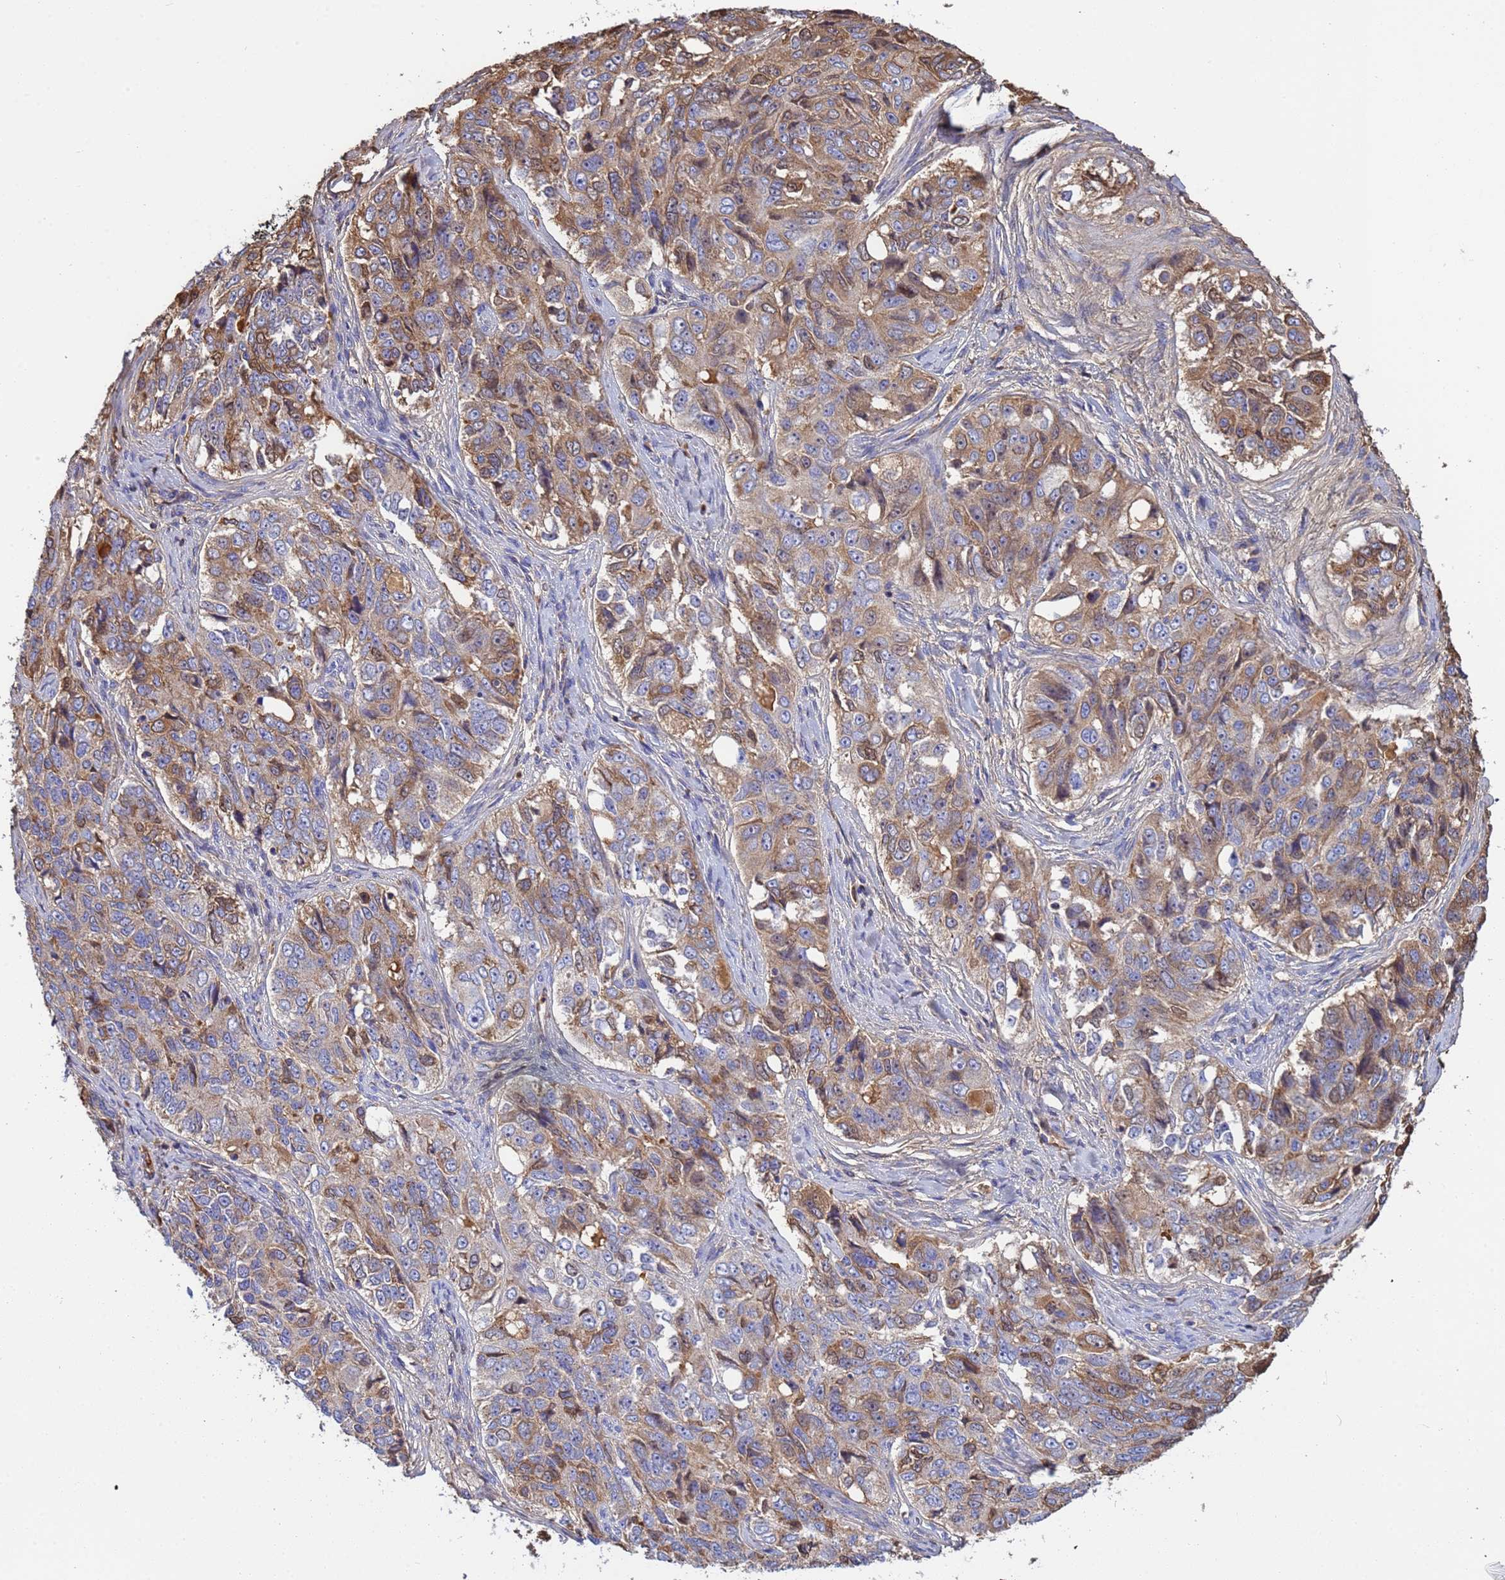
{"staining": {"intensity": "moderate", "quantity": ">75%", "location": "cytoplasmic/membranous"}, "tissue": "ovarian cancer", "cell_type": "Tumor cells", "image_type": "cancer", "snomed": [{"axis": "morphology", "description": "Carcinoma, endometroid"}, {"axis": "topography", "description": "Ovary"}], "caption": "Ovarian cancer (endometroid carcinoma) stained for a protein (brown) shows moderate cytoplasmic/membranous positive staining in about >75% of tumor cells.", "gene": "GLUD1", "patient": {"sex": "female", "age": 51}}